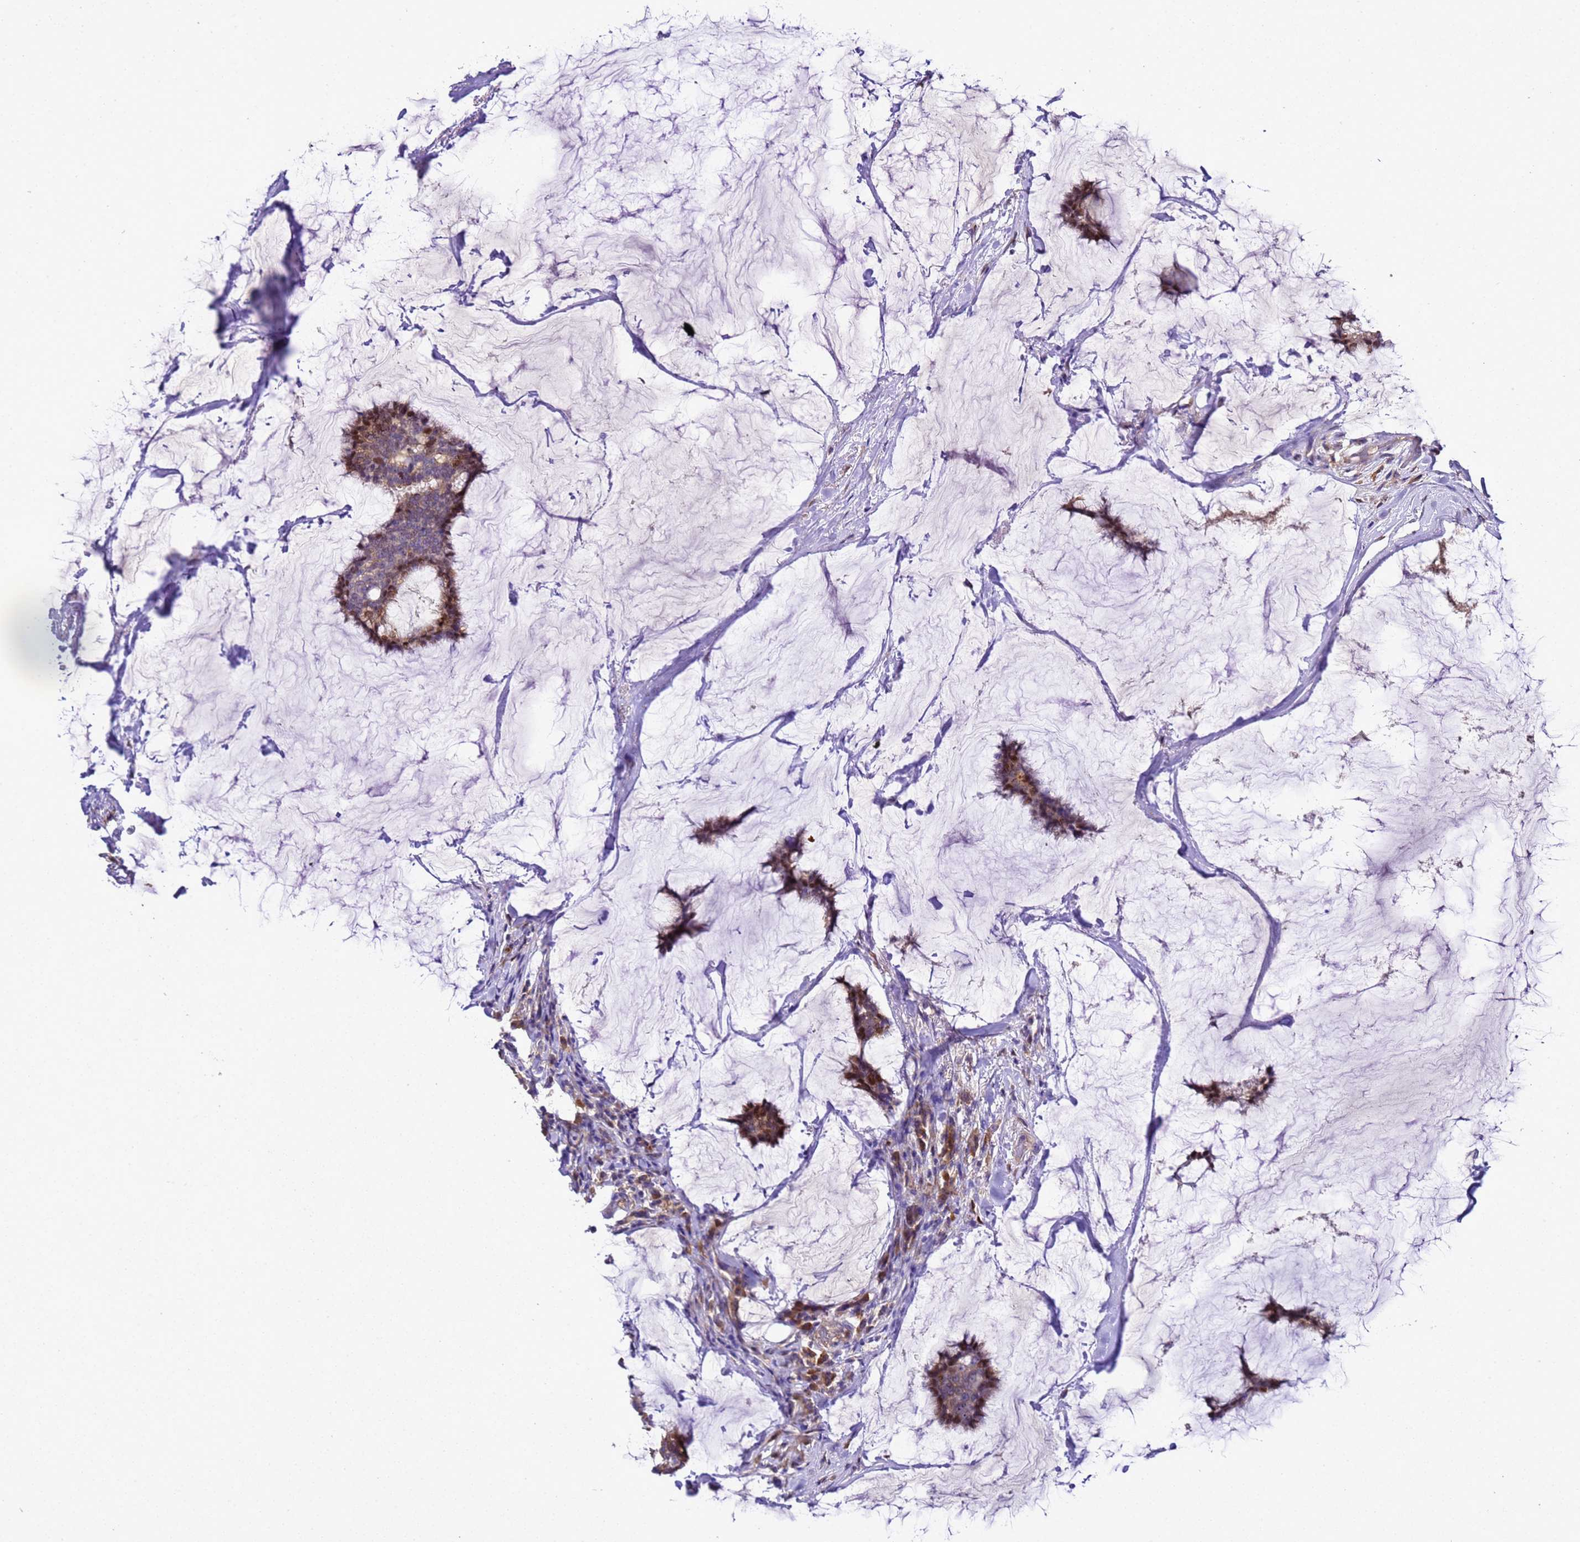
{"staining": {"intensity": "moderate", "quantity": ">75%", "location": "cytoplasmic/membranous"}, "tissue": "breast cancer", "cell_type": "Tumor cells", "image_type": "cancer", "snomed": [{"axis": "morphology", "description": "Duct carcinoma"}, {"axis": "topography", "description": "Breast"}], "caption": "This histopathology image shows breast cancer (intraductal carcinoma) stained with immunohistochemistry to label a protein in brown. The cytoplasmic/membranous of tumor cells show moderate positivity for the protein. Nuclei are counter-stained blue.", "gene": "ALG3", "patient": {"sex": "female", "age": 93}}